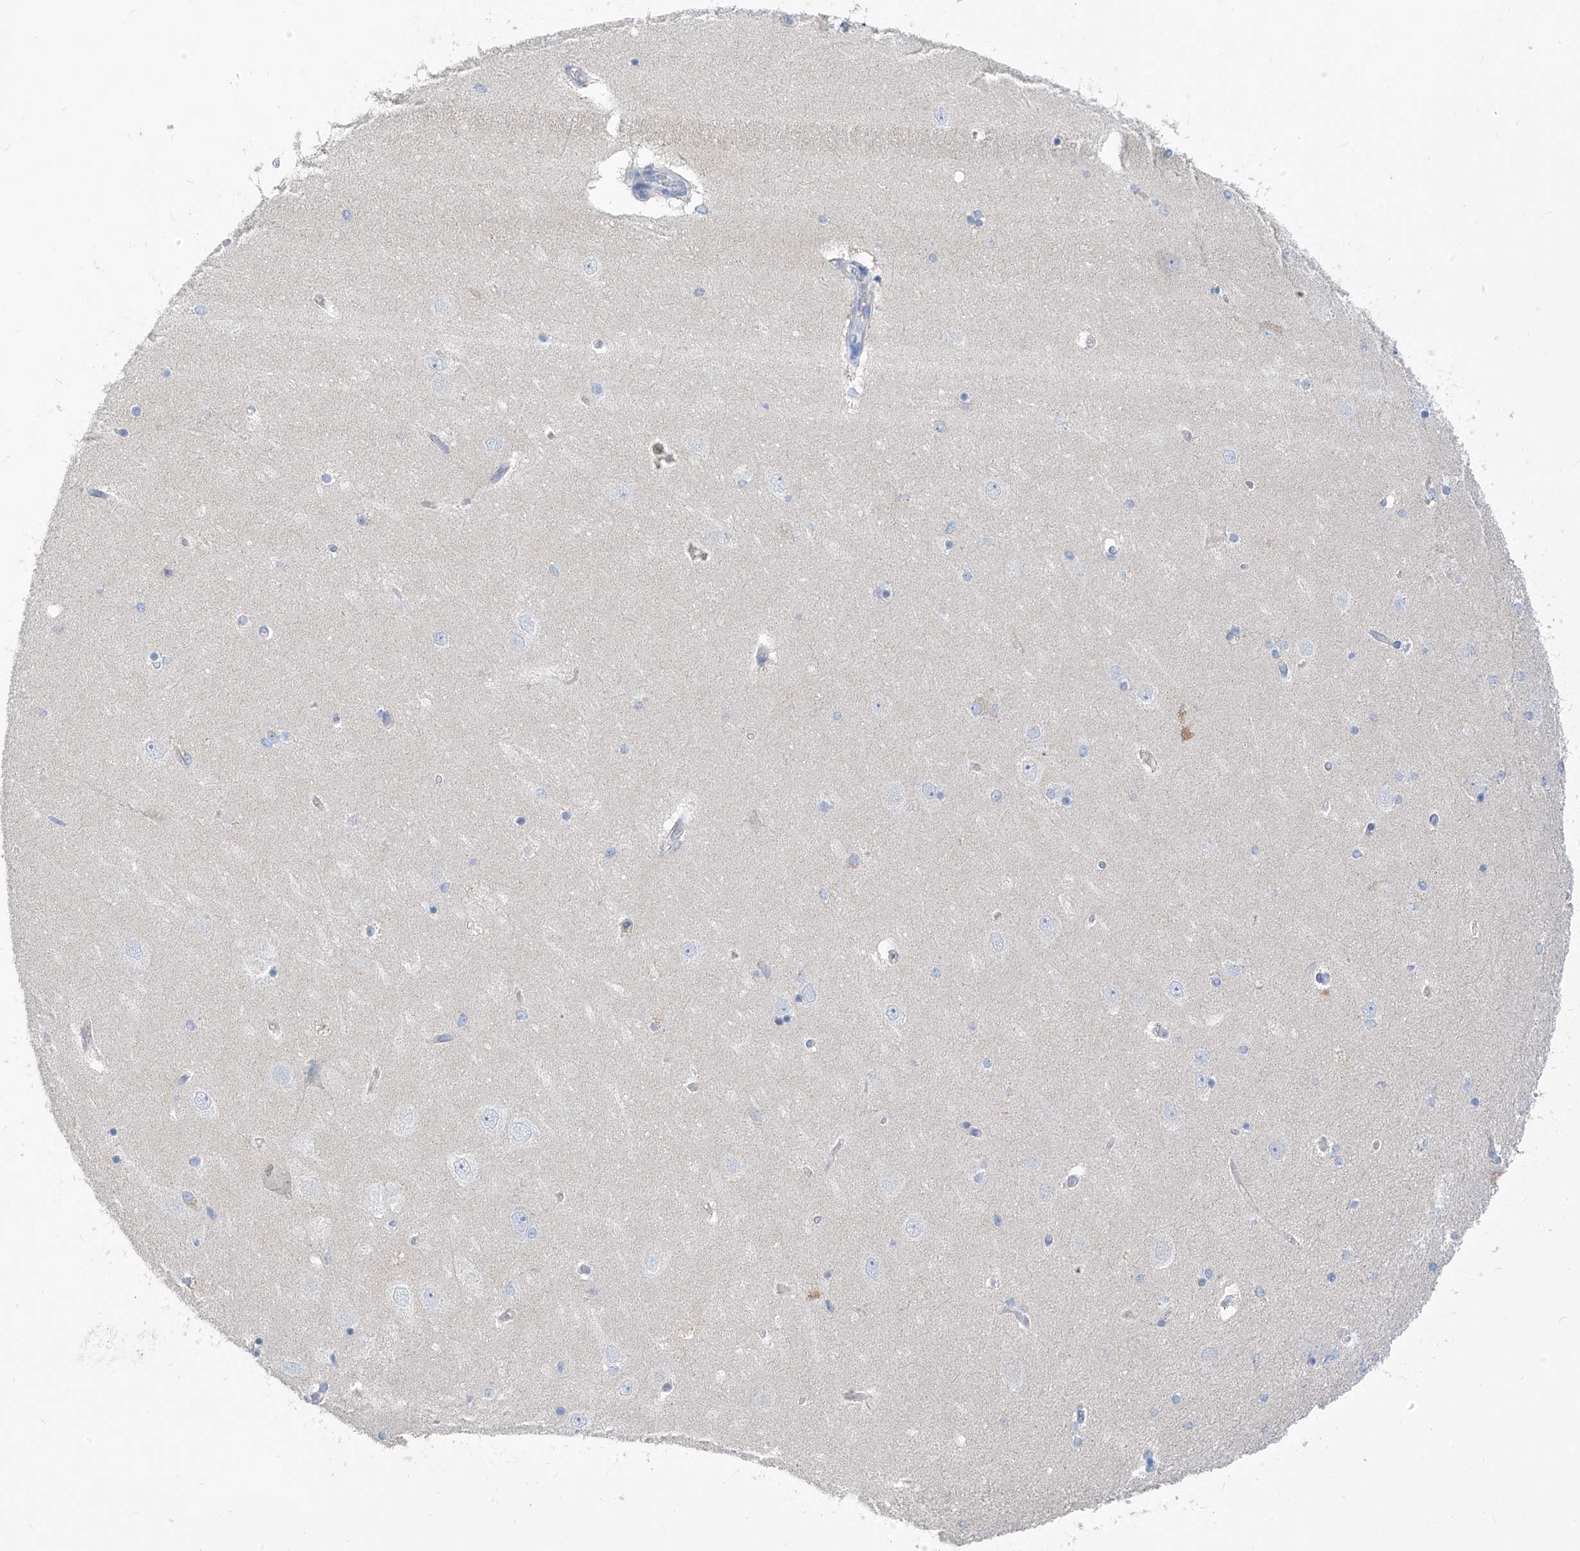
{"staining": {"intensity": "negative", "quantity": "none", "location": "none"}, "tissue": "hippocampus", "cell_type": "Glial cells", "image_type": "normal", "snomed": [{"axis": "morphology", "description": "Normal tissue, NOS"}, {"axis": "topography", "description": "Hippocampus"}], "caption": "This histopathology image is of normal hippocampus stained with immunohistochemistry (IHC) to label a protein in brown with the nuclei are counter-stained blue. There is no expression in glial cells.", "gene": "ZNF404", "patient": {"sex": "female", "age": 54}}